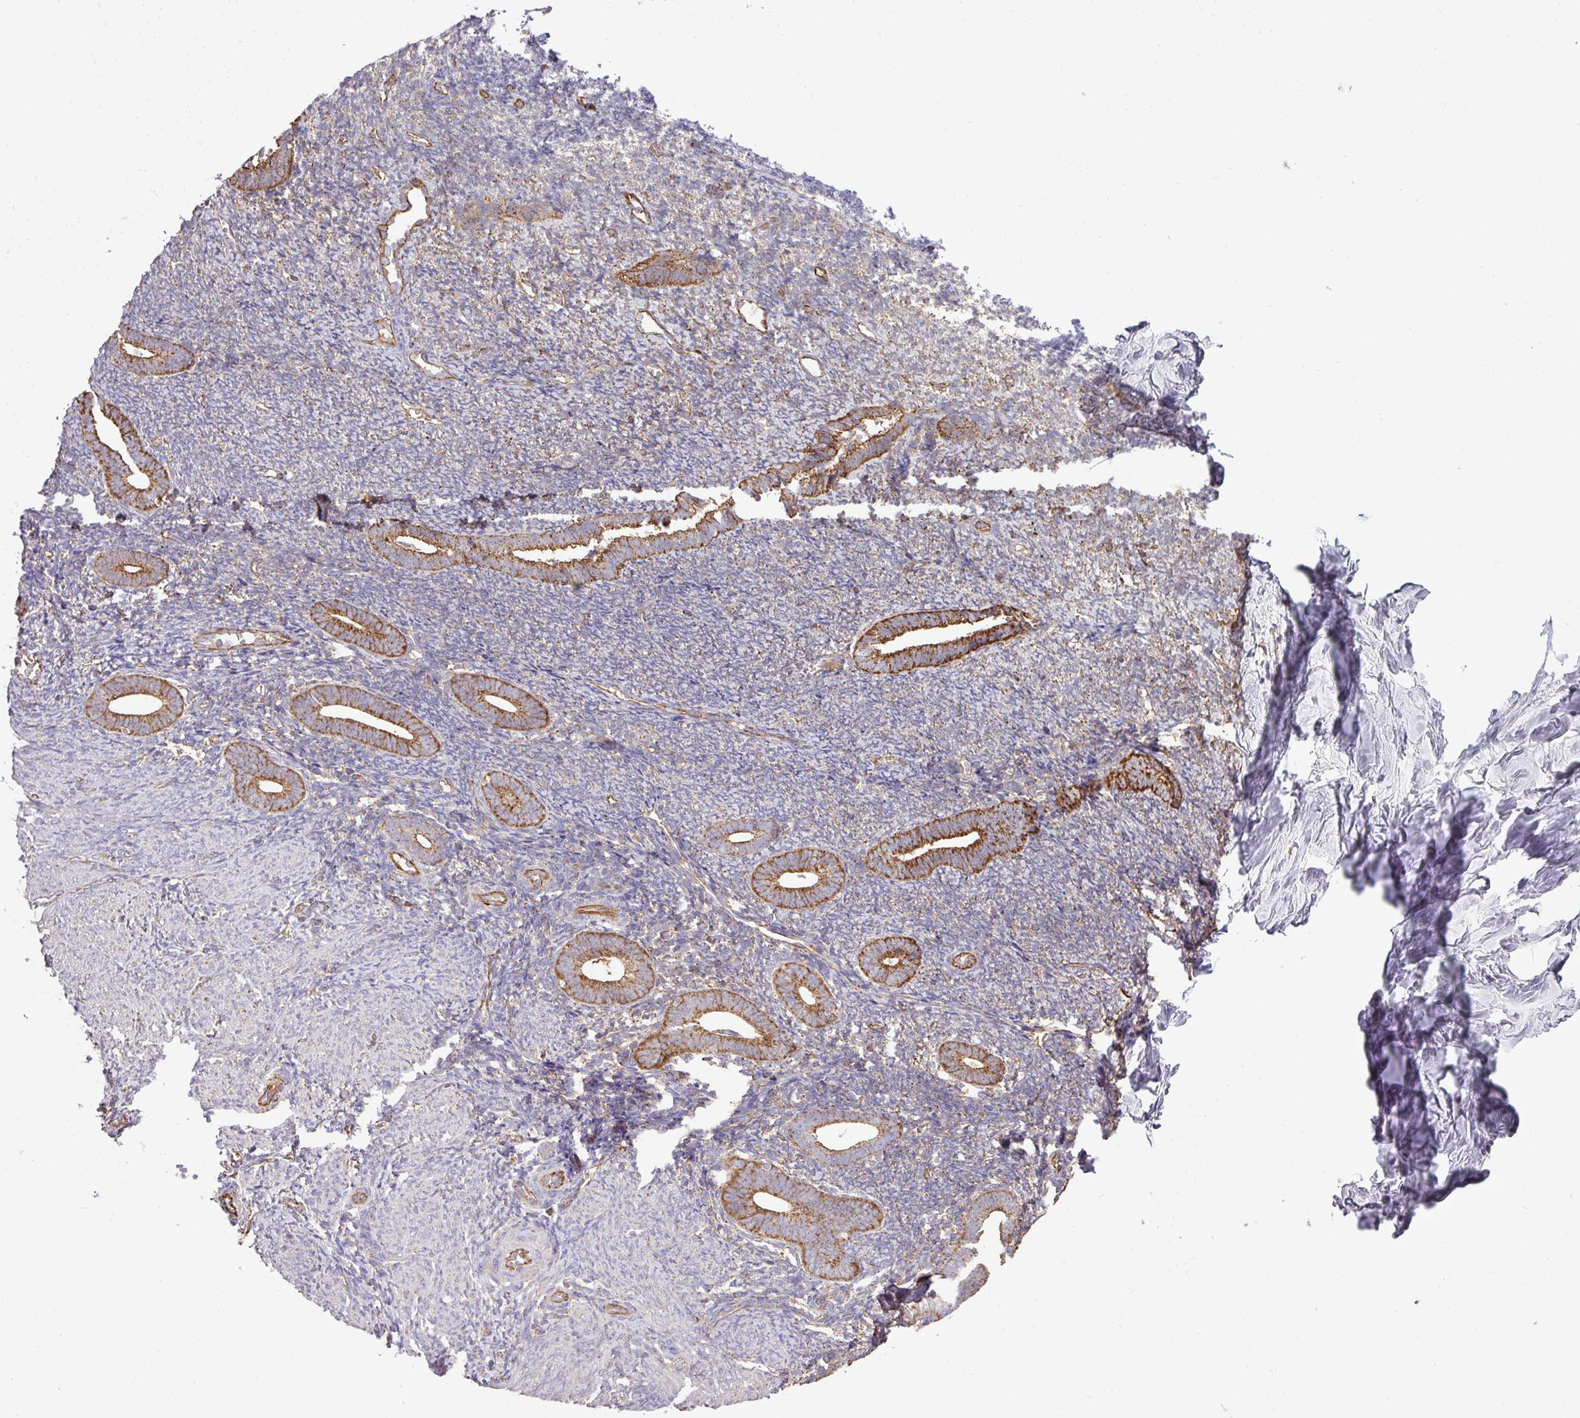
{"staining": {"intensity": "weak", "quantity": "25%-75%", "location": "cytoplasmic/membranous"}, "tissue": "endometrium", "cell_type": "Cells in endometrial stroma", "image_type": "normal", "snomed": [{"axis": "morphology", "description": "Normal tissue, NOS"}, {"axis": "topography", "description": "Endometrium"}], "caption": "Weak cytoplasmic/membranous positivity is identified in about 25%-75% of cells in endometrial stroma in benign endometrium.", "gene": "LRRC53", "patient": {"sex": "female", "age": 39}}